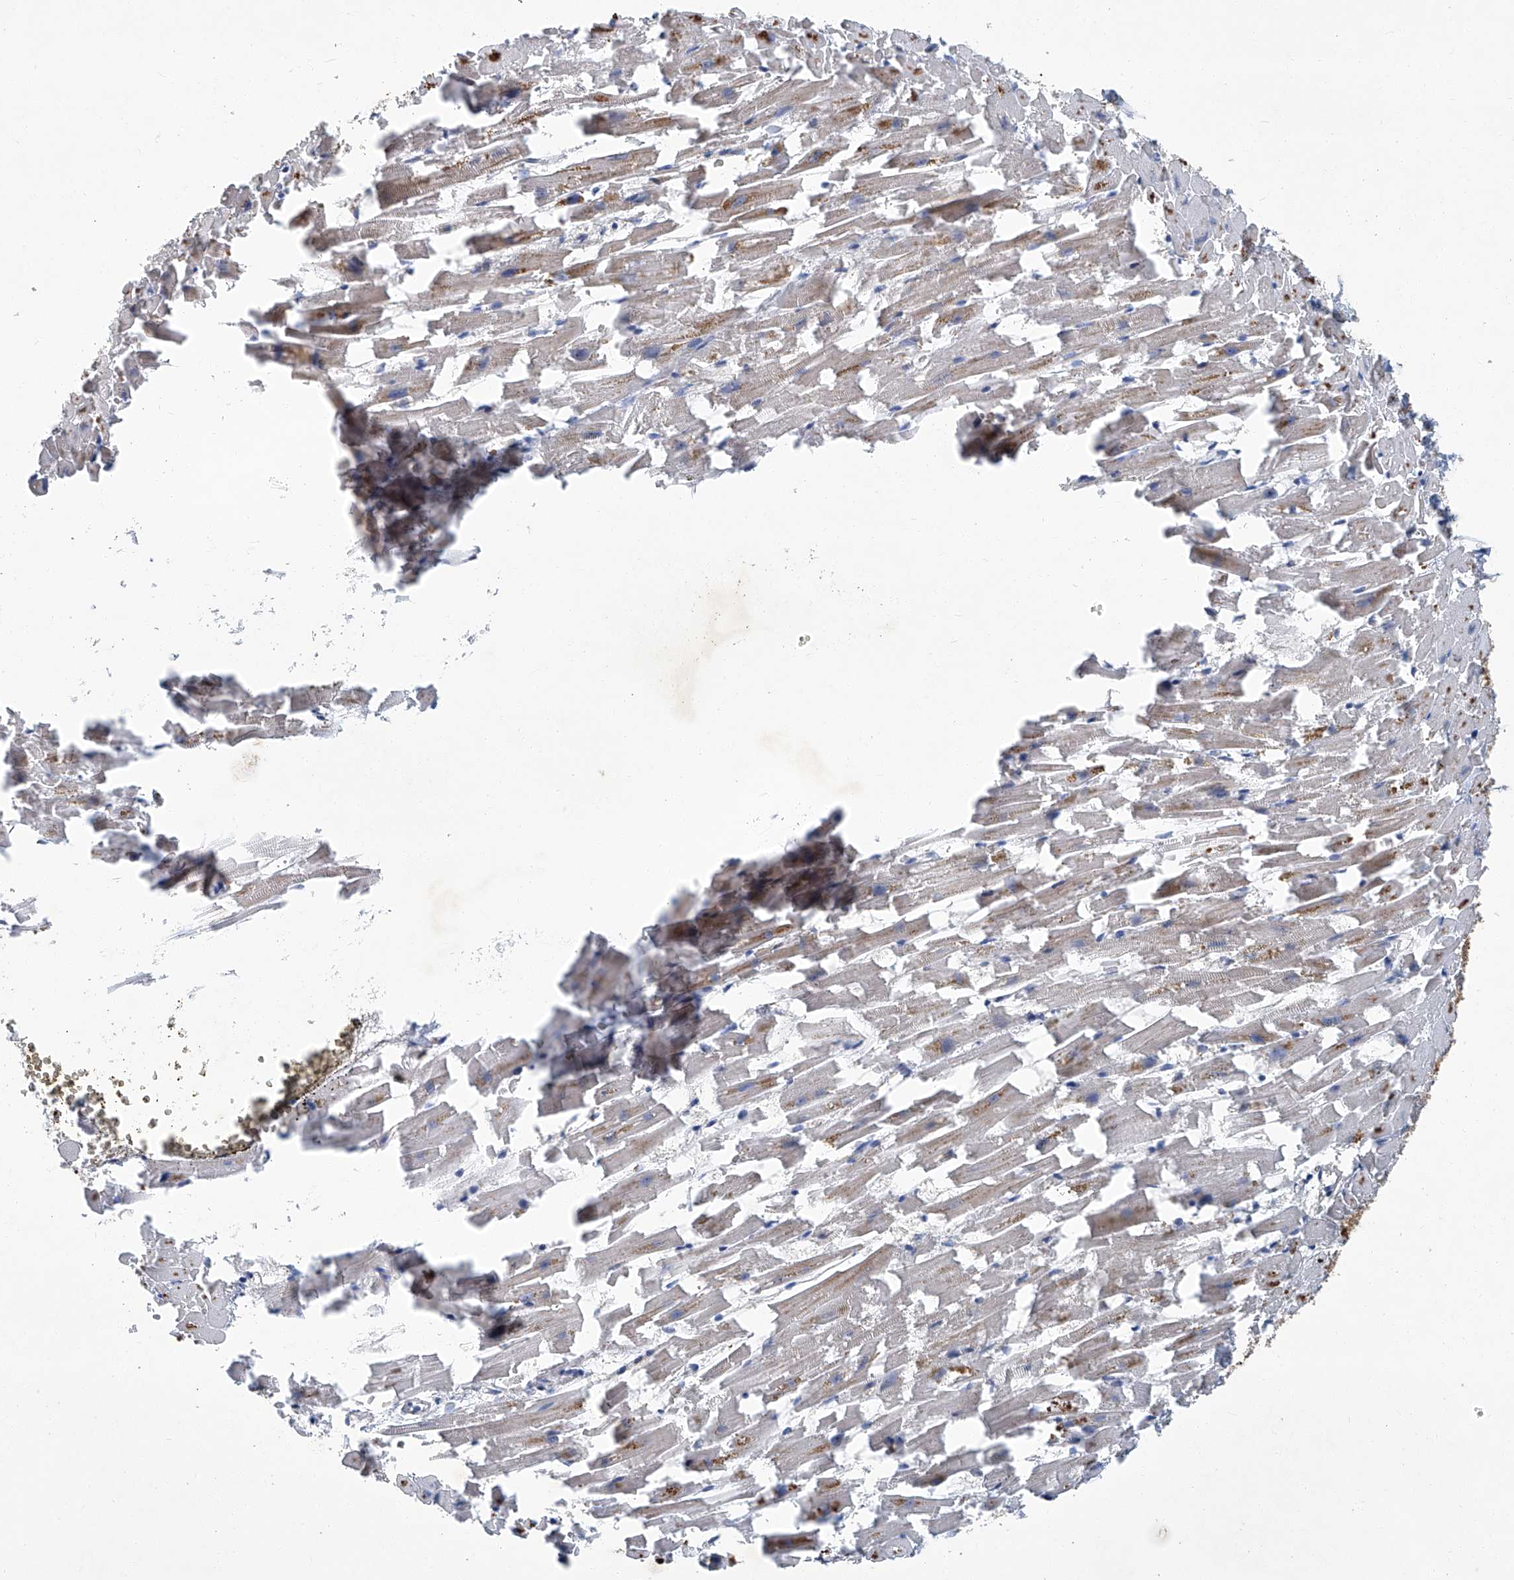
{"staining": {"intensity": "weak", "quantity": "25%-75%", "location": "cytoplasmic/membranous"}, "tissue": "heart muscle", "cell_type": "Cardiomyocytes", "image_type": "normal", "snomed": [{"axis": "morphology", "description": "Normal tissue, NOS"}, {"axis": "topography", "description": "Heart"}], "caption": "Immunohistochemistry micrograph of benign heart muscle: heart muscle stained using immunohistochemistry (IHC) exhibits low levels of weak protein expression localized specifically in the cytoplasmic/membranous of cardiomyocytes, appearing as a cytoplasmic/membranous brown color.", "gene": "ANKRD34A", "patient": {"sex": "female", "age": 64}}